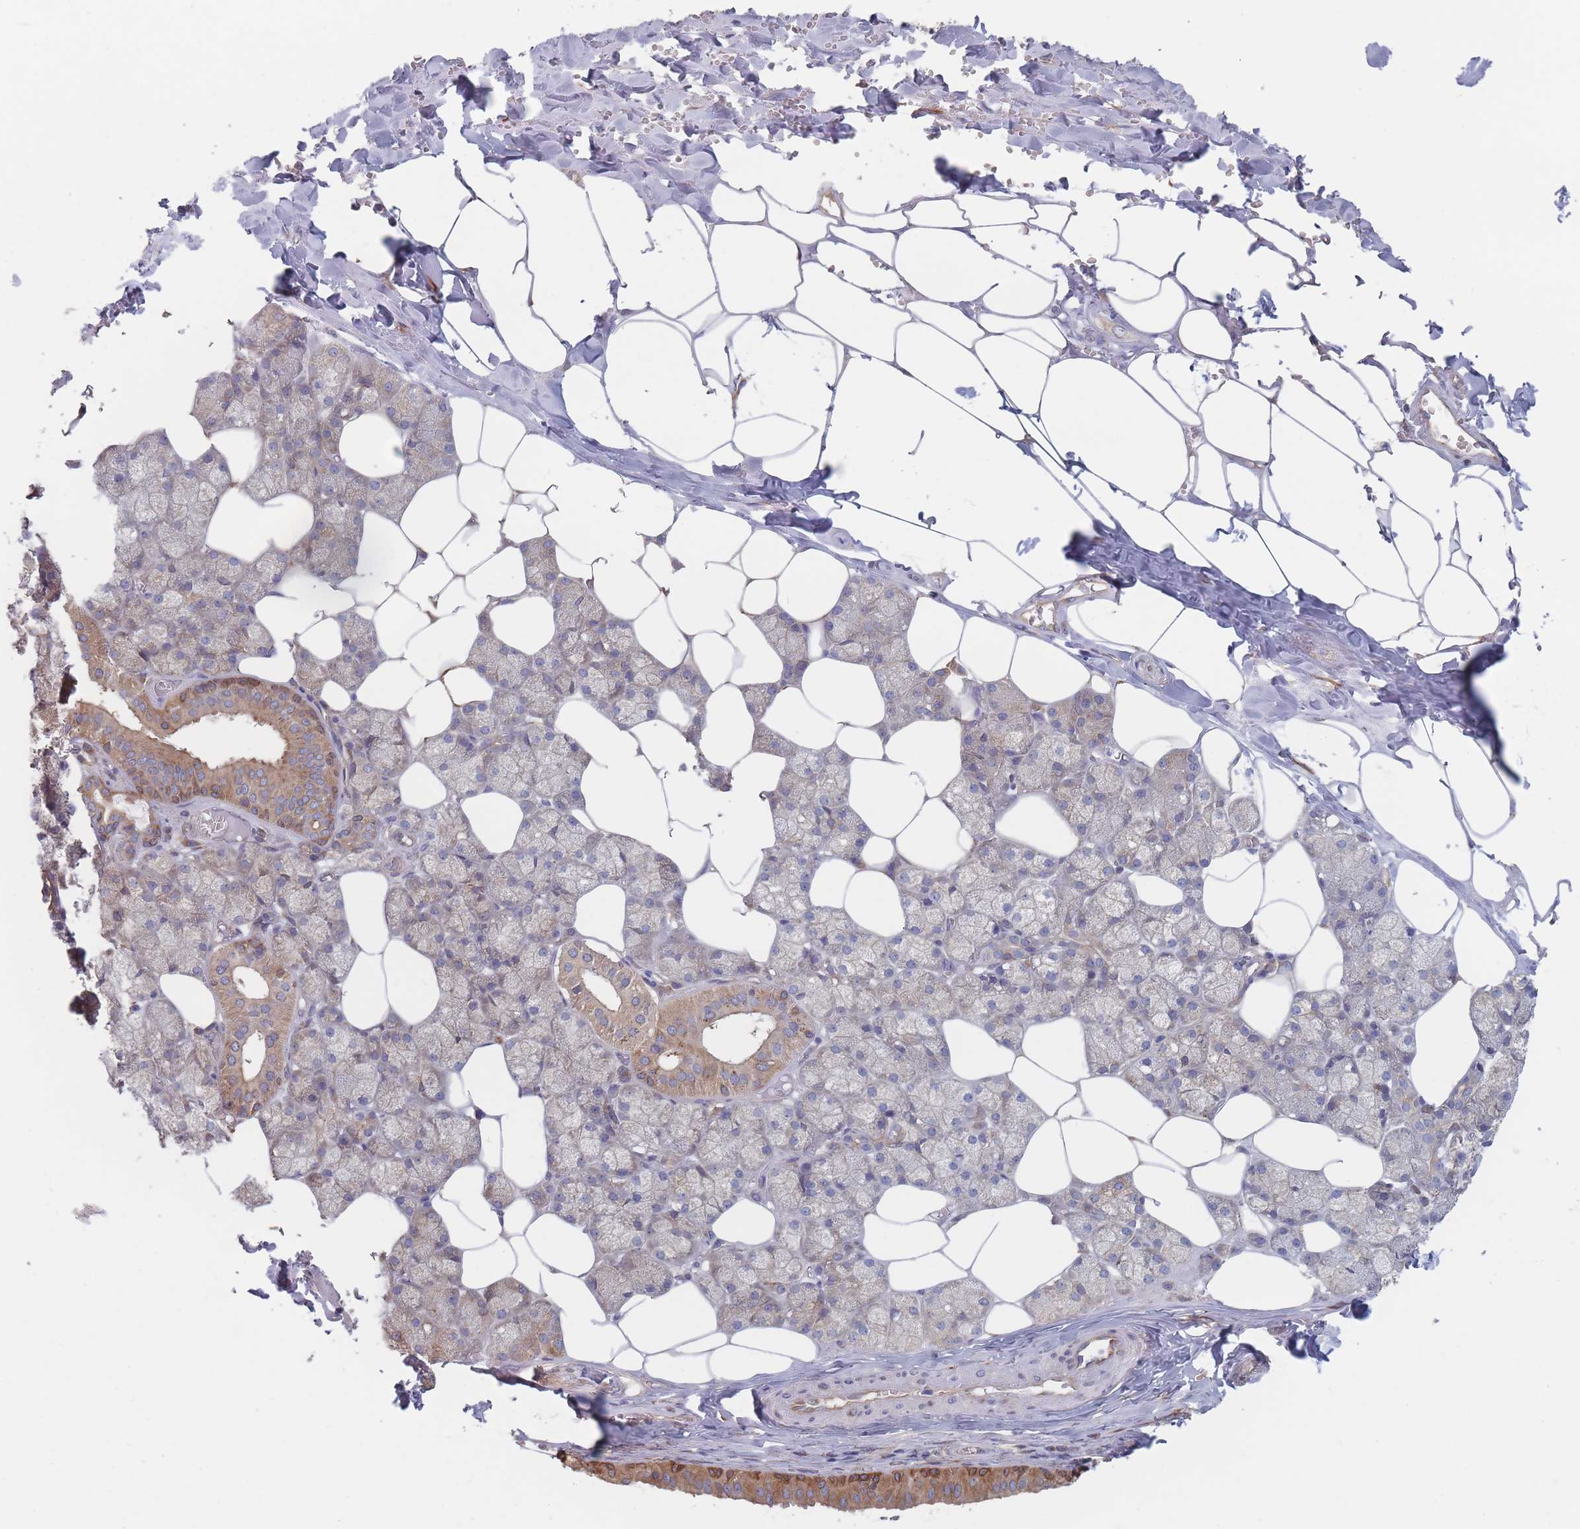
{"staining": {"intensity": "moderate", "quantity": "25%-75%", "location": "cytoplasmic/membranous"}, "tissue": "salivary gland", "cell_type": "Glandular cells", "image_type": "normal", "snomed": [{"axis": "morphology", "description": "Normal tissue, NOS"}, {"axis": "topography", "description": "Salivary gland"}], "caption": "Immunohistochemistry image of benign salivary gland: human salivary gland stained using IHC shows medium levels of moderate protein expression localized specifically in the cytoplasmic/membranous of glandular cells, appearing as a cytoplasmic/membranous brown color.", "gene": "KDSR", "patient": {"sex": "male", "age": 62}}